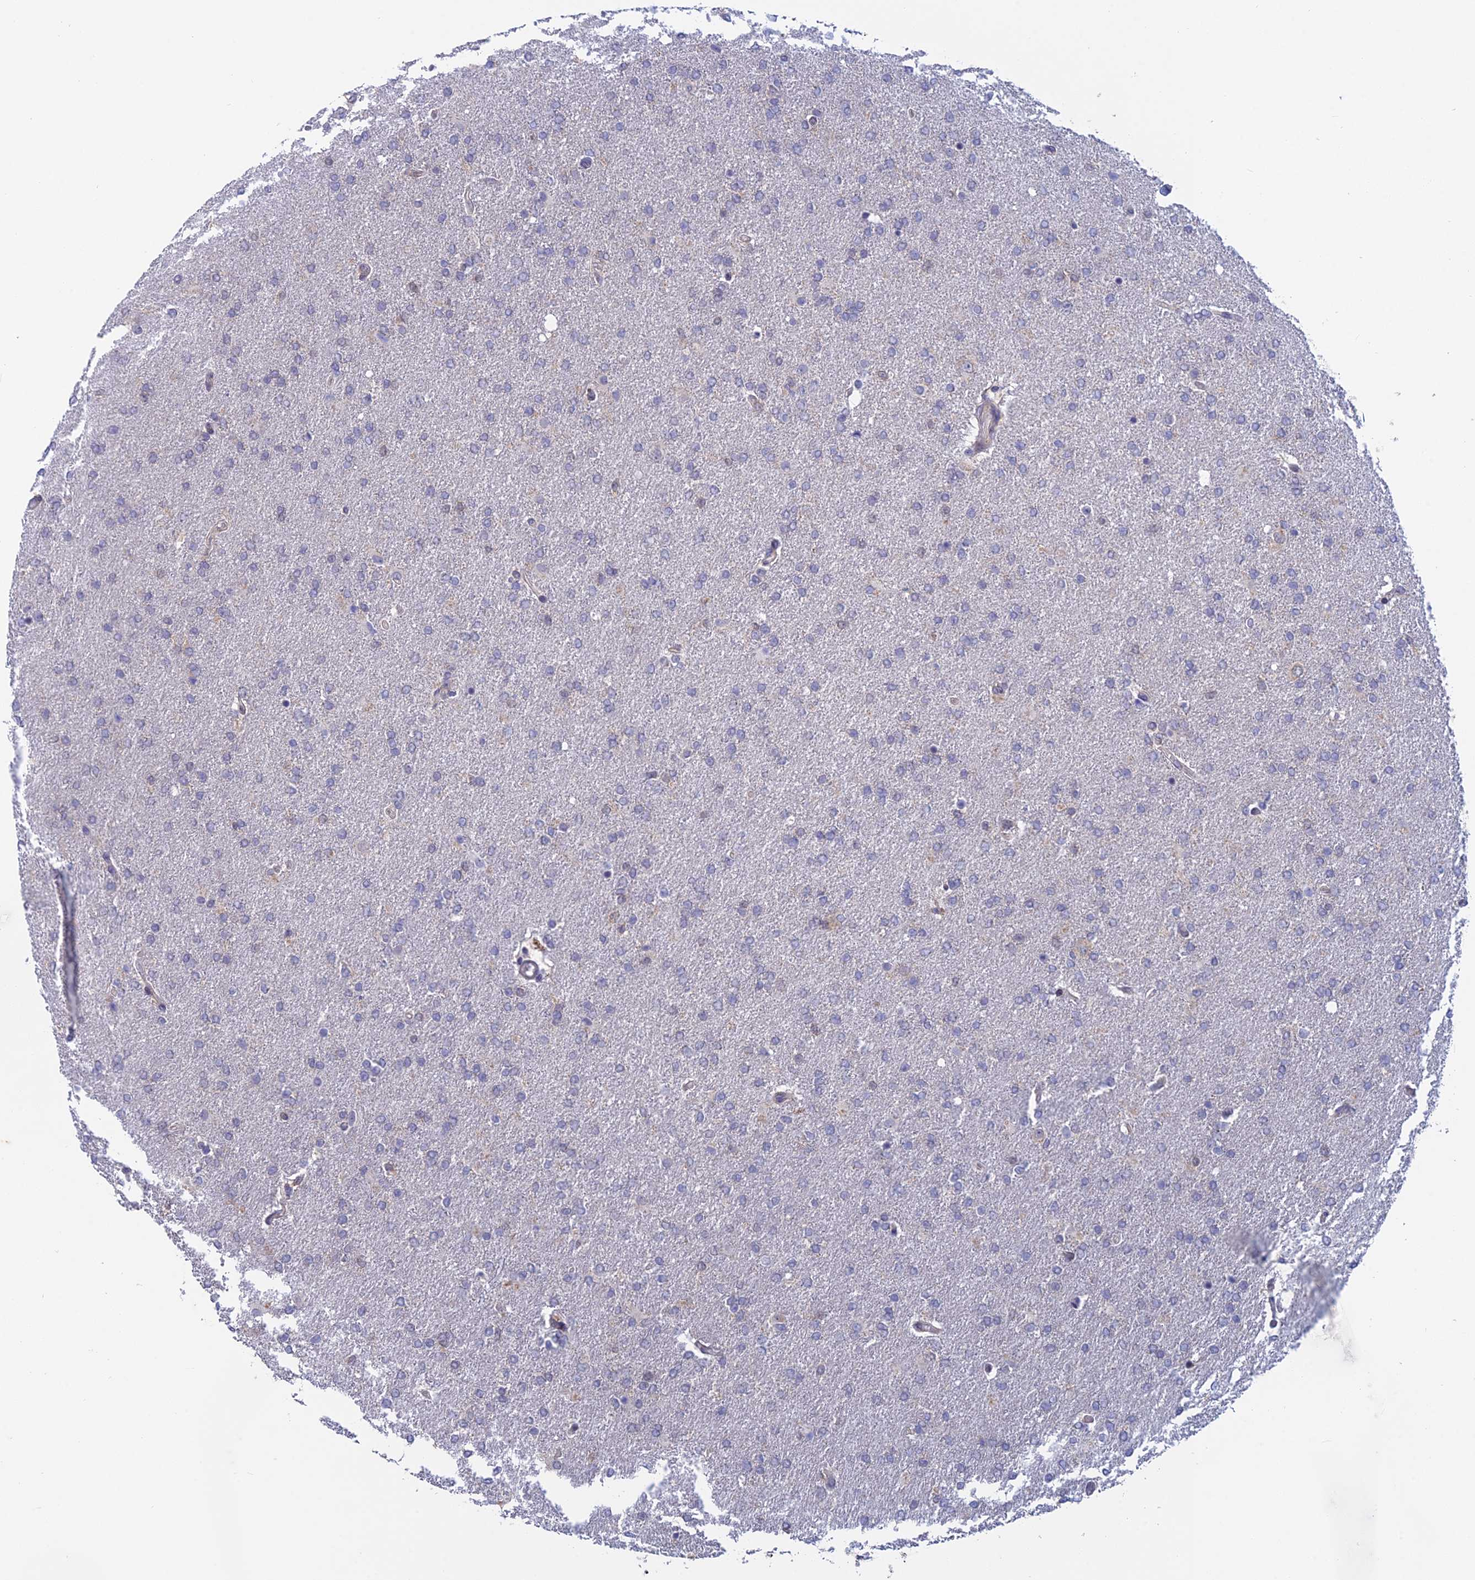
{"staining": {"intensity": "negative", "quantity": "none", "location": "none"}, "tissue": "glioma", "cell_type": "Tumor cells", "image_type": "cancer", "snomed": [{"axis": "morphology", "description": "Glioma, malignant, High grade"}, {"axis": "topography", "description": "Brain"}], "caption": "Image shows no protein staining in tumor cells of malignant glioma (high-grade) tissue. The staining is performed using DAB (3,3'-diaminobenzidine) brown chromogen with nuclei counter-stained in using hematoxylin.", "gene": "SRA1", "patient": {"sex": "male", "age": 72}}